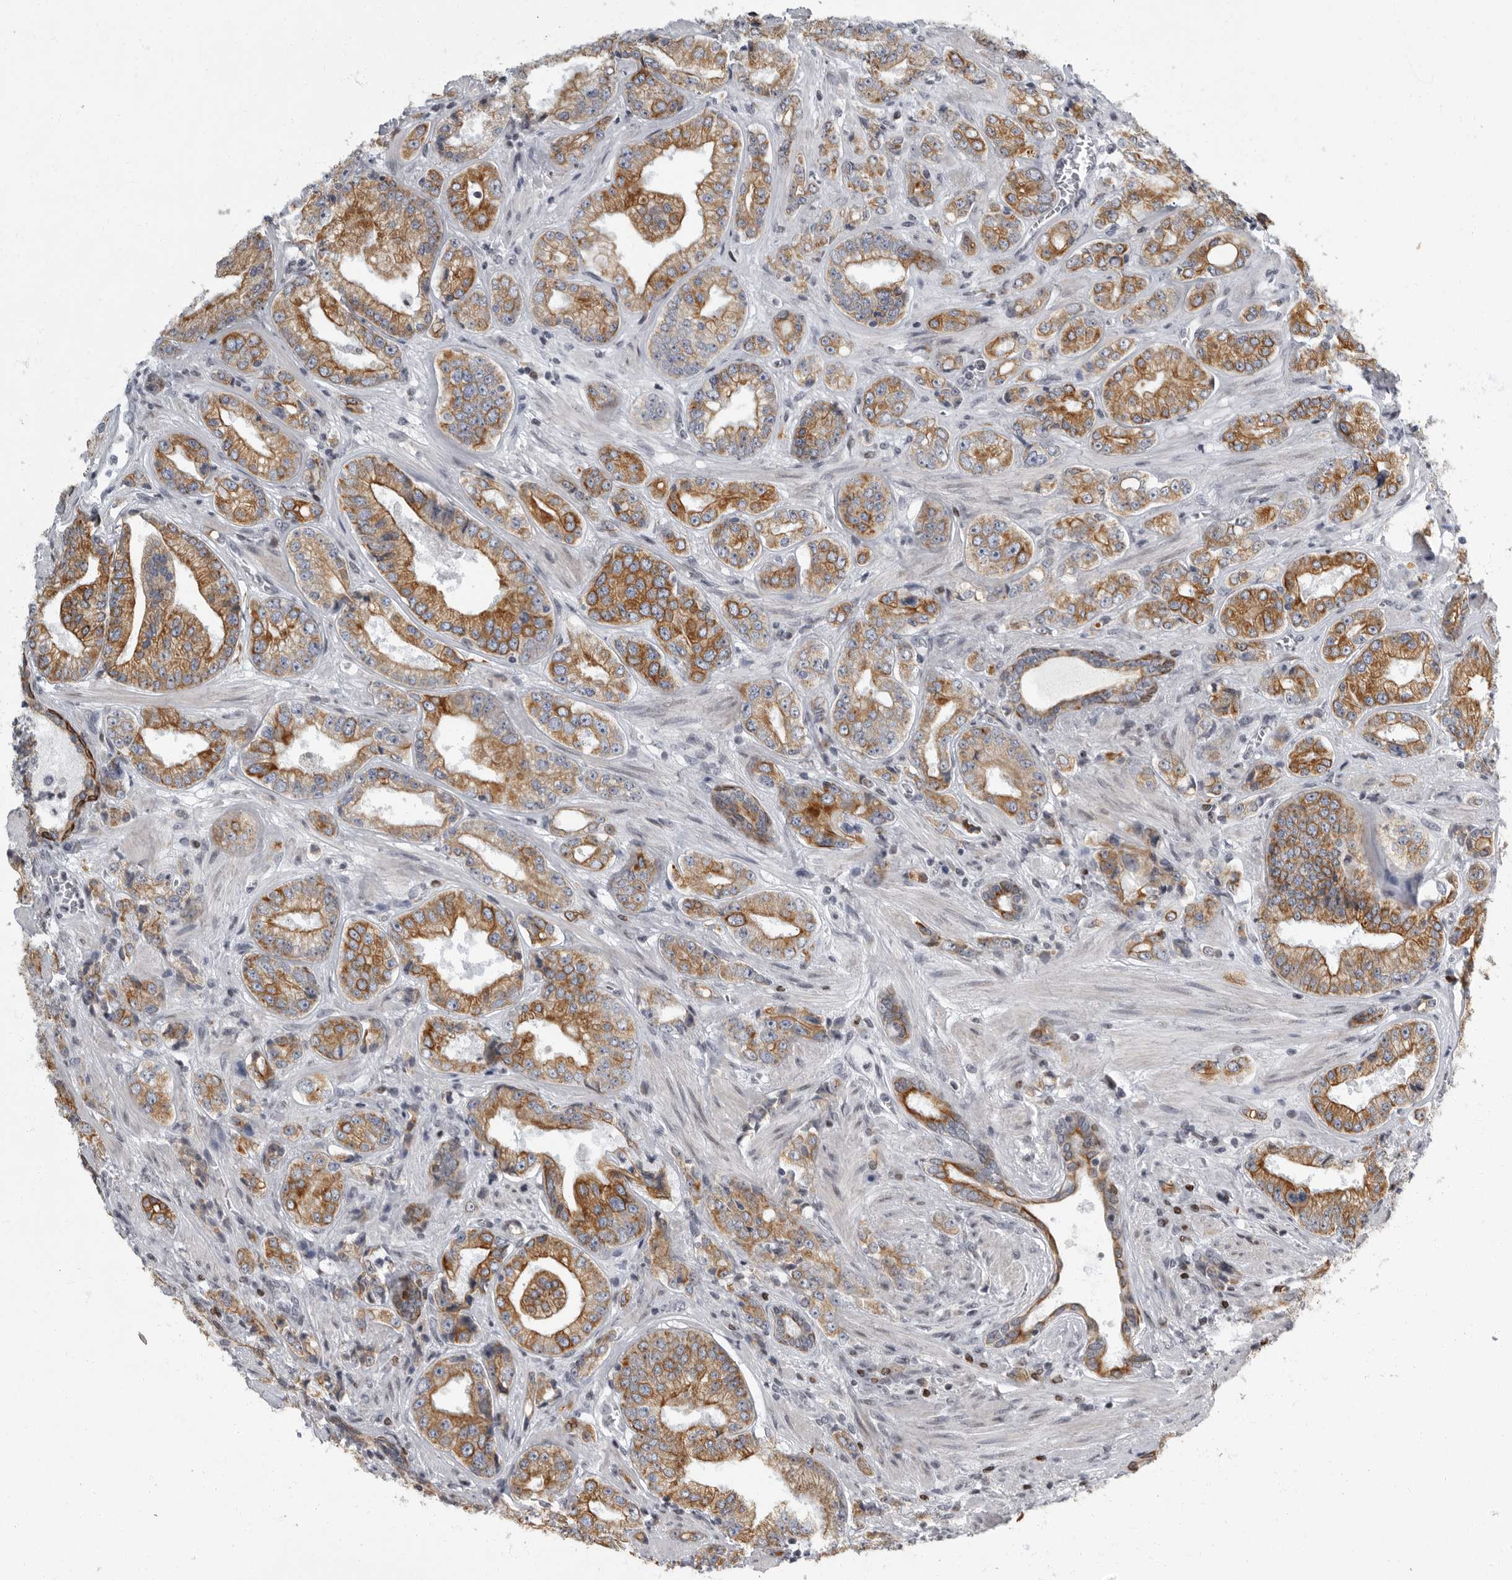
{"staining": {"intensity": "moderate", "quantity": ">75%", "location": "cytoplasmic/membranous"}, "tissue": "prostate cancer", "cell_type": "Tumor cells", "image_type": "cancer", "snomed": [{"axis": "morphology", "description": "Adenocarcinoma, High grade"}, {"axis": "topography", "description": "Prostate"}], "caption": "Tumor cells reveal moderate cytoplasmic/membranous staining in about >75% of cells in prostate adenocarcinoma (high-grade).", "gene": "EVI5", "patient": {"sex": "male", "age": 61}}